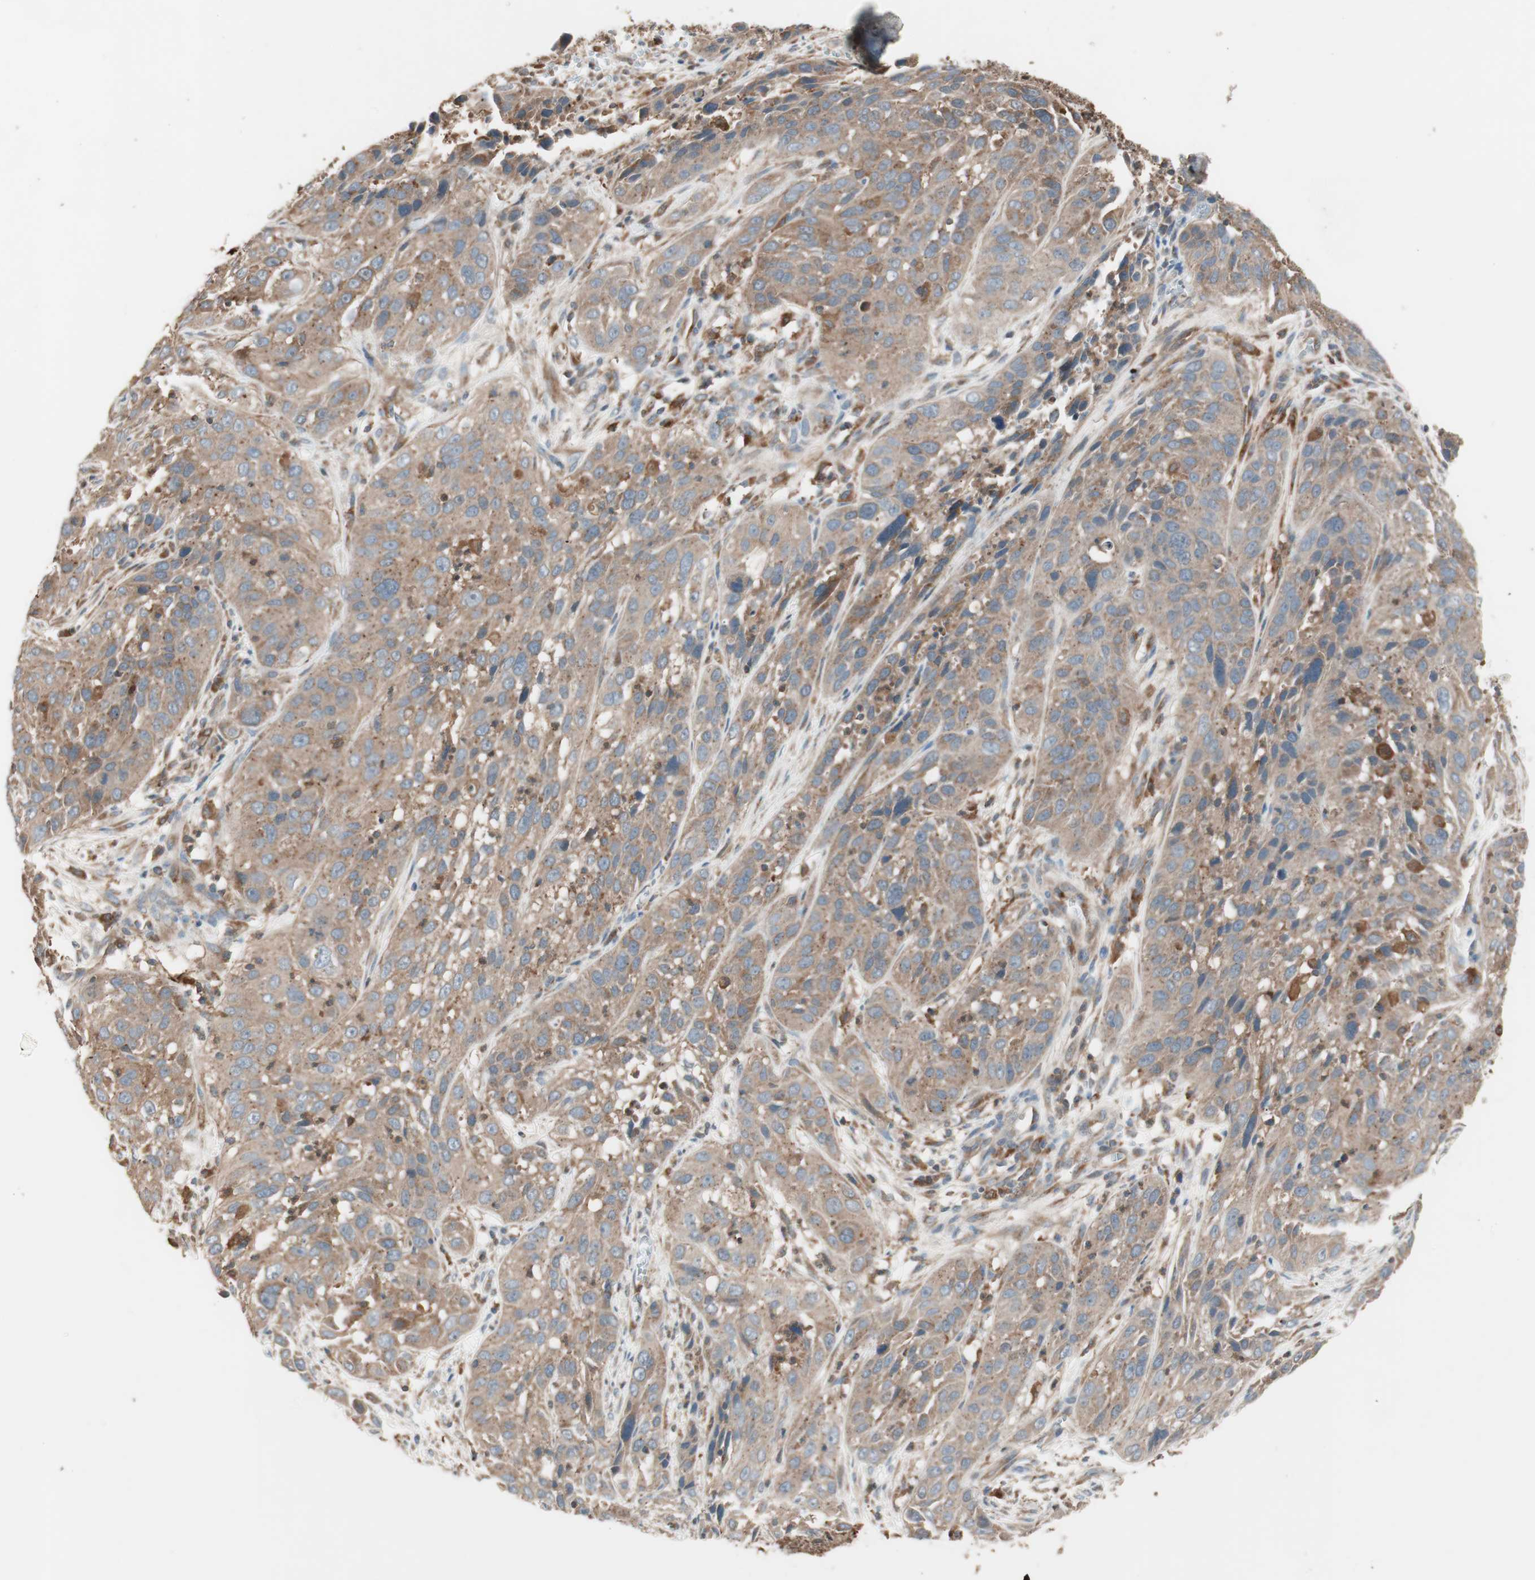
{"staining": {"intensity": "moderate", "quantity": ">75%", "location": "cytoplasmic/membranous"}, "tissue": "cervical cancer", "cell_type": "Tumor cells", "image_type": "cancer", "snomed": [{"axis": "morphology", "description": "Squamous cell carcinoma, NOS"}, {"axis": "topography", "description": "Cervix"}], "caption": "About >75% of tumor cells in squamous cell carcinoma (cervical) demonstrate moderate cytoplasmic/membranous protein expression as visualized by brown immunohistochemical staining.", "gene": "STAB1", "patient": {"sex": "female", "age": 32}}